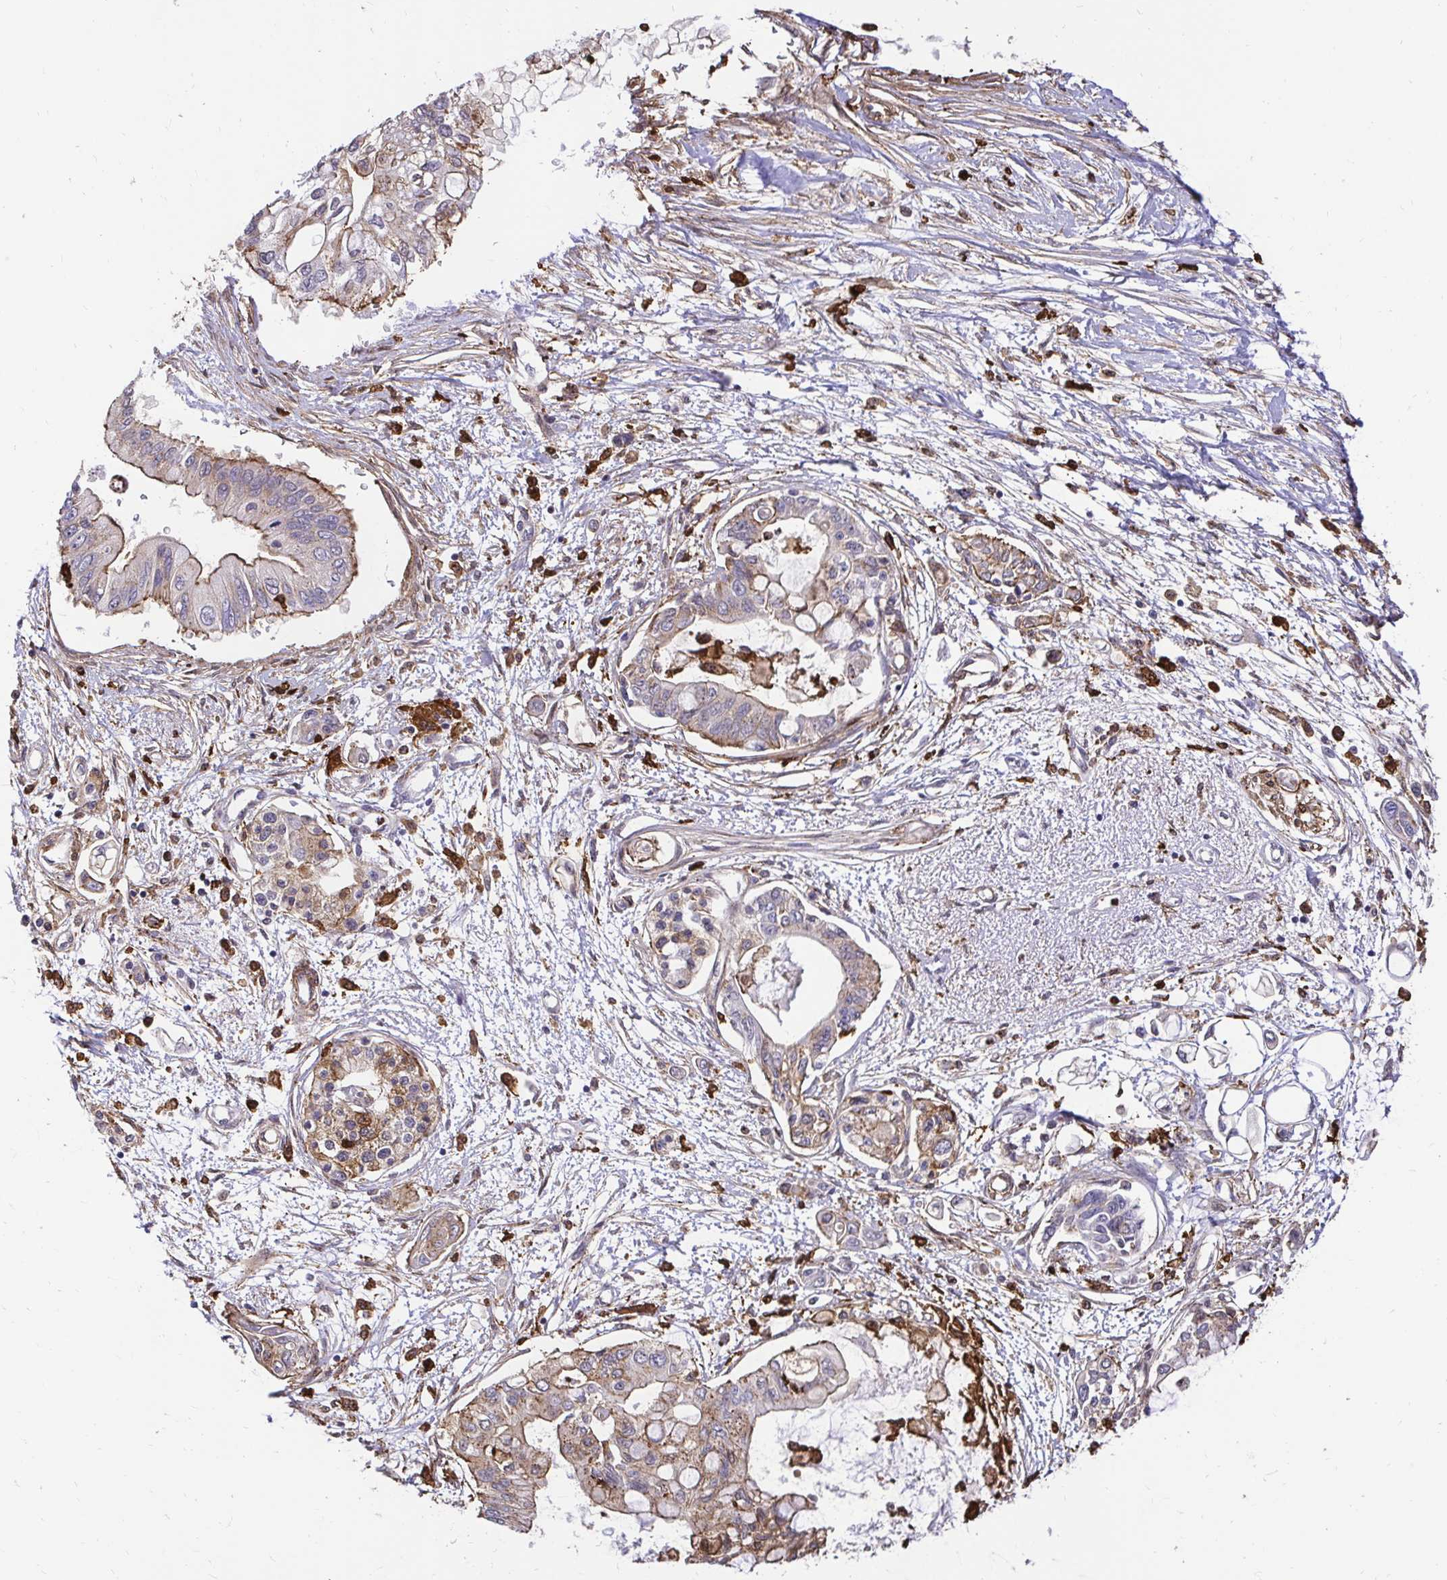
{"staining": {"intensity": "moderate", "quantity": "25%-75%", "location": "cytoplasmic/membranous"}, "tissue": "pancreatic cancer", "cell_type": "Tumor cells", "image_type": "cancer", "snomed": [{"axis": "morphology", "description": "Adenocarcinoma, NOS"}, {"axis": "topography", "description": "Pancreas"}], "caption": "Human pancreatic adenocarcinoma stained with a protein marker reveals moderate staining in tumor cells.", "gene": "GSN", "patient": {"sex": "female", "age": 77}}